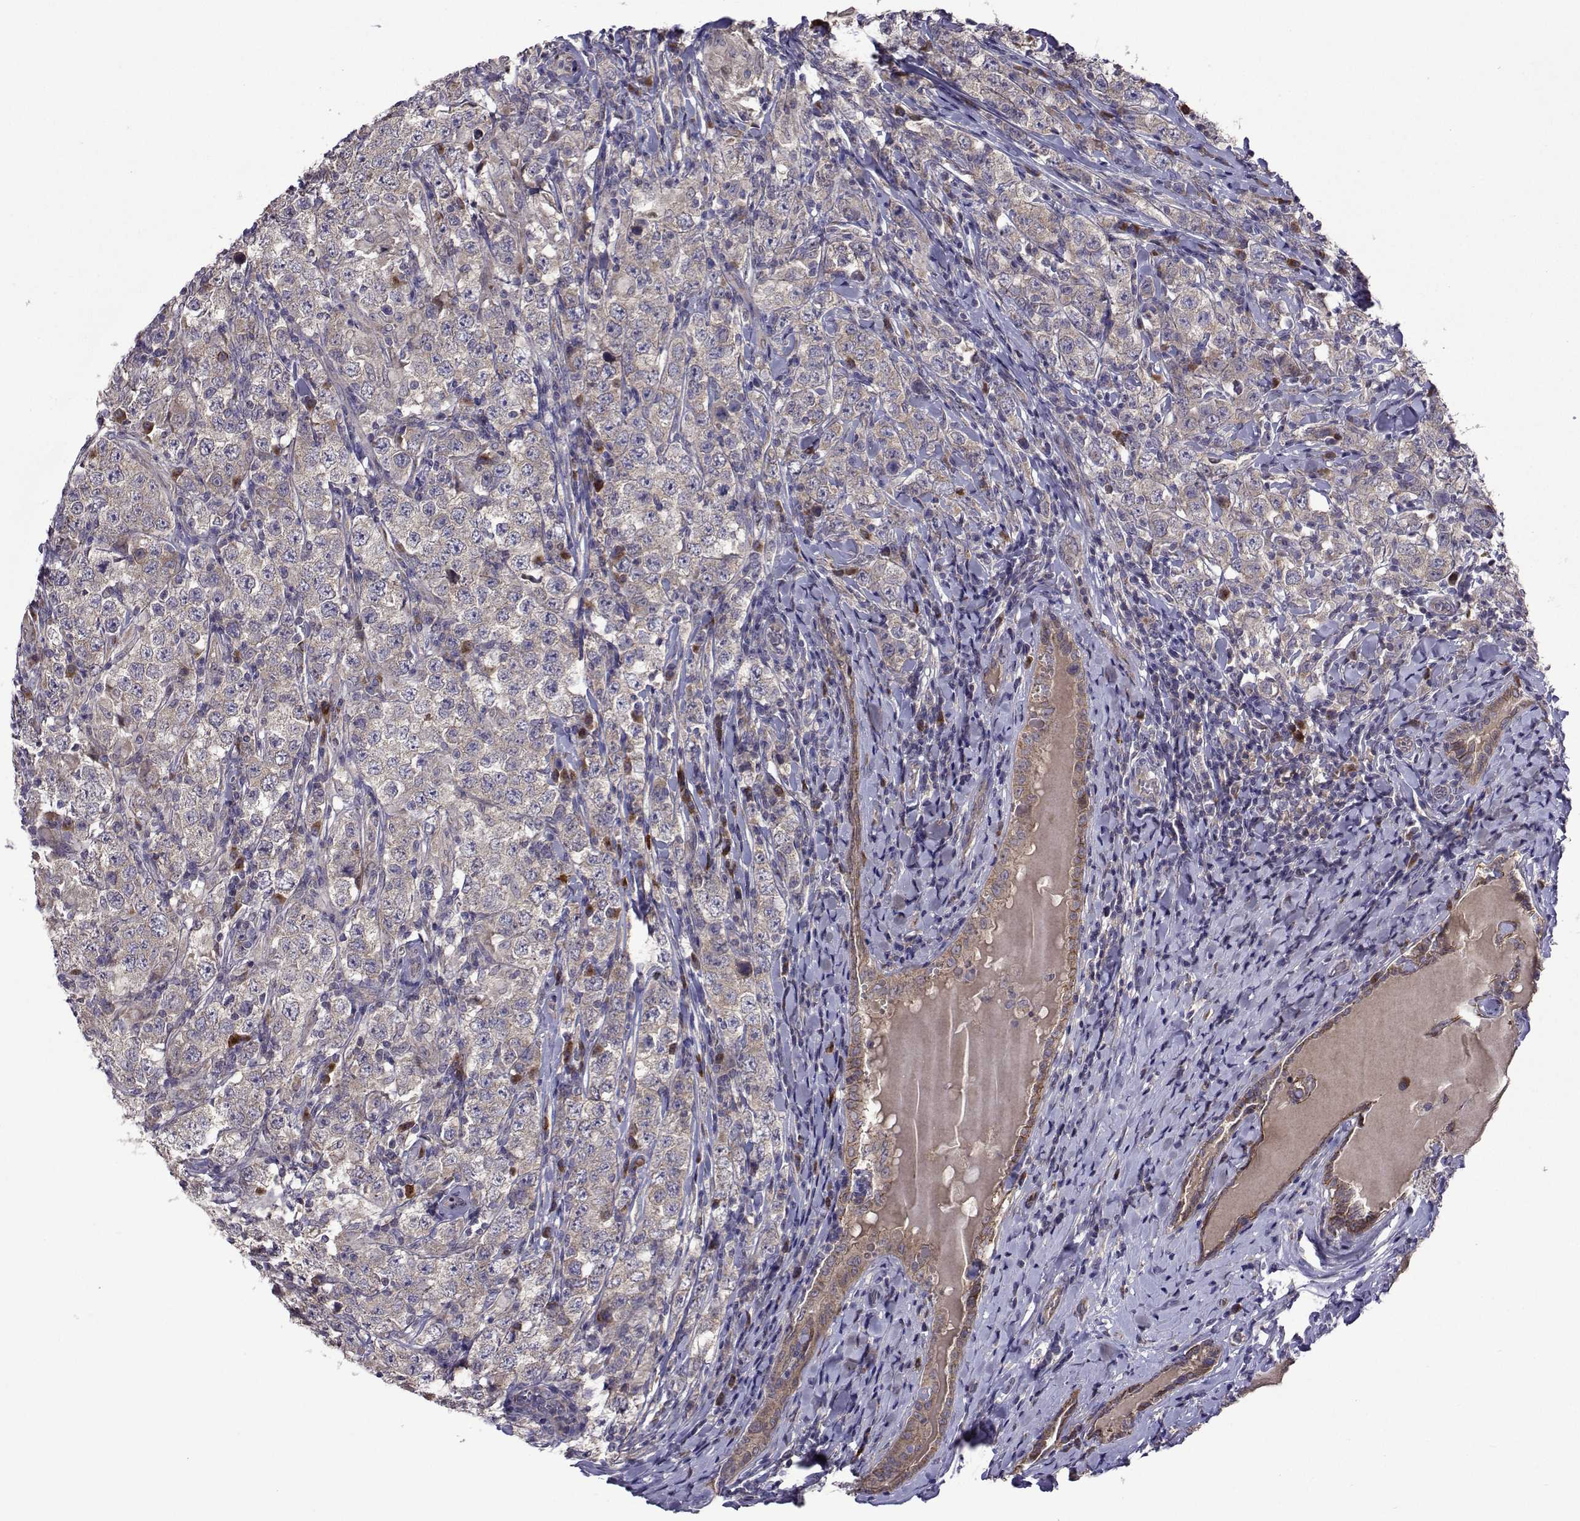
{"staining": {"intensity": "negative", "quantity": "none", "location": "none"}, "tissue": "testis cancer", "cell_type": "Tumor cells", "image_type": "cancer", "snomed": [{"axis": "morphology", "description": "Seminoma, NOS"}, {"axis": "morphology", "description": "Carcinoma, Embryonal, NOS"}, {"axis": "topography", "description": "Testis"}], "caption": "Immunohistochemical staining of embryonal carcinoma (testis) displays no significant positivity in tumor cells.", "gene": "TARBP2", "patient": {"sex": "male", "age": 41}}